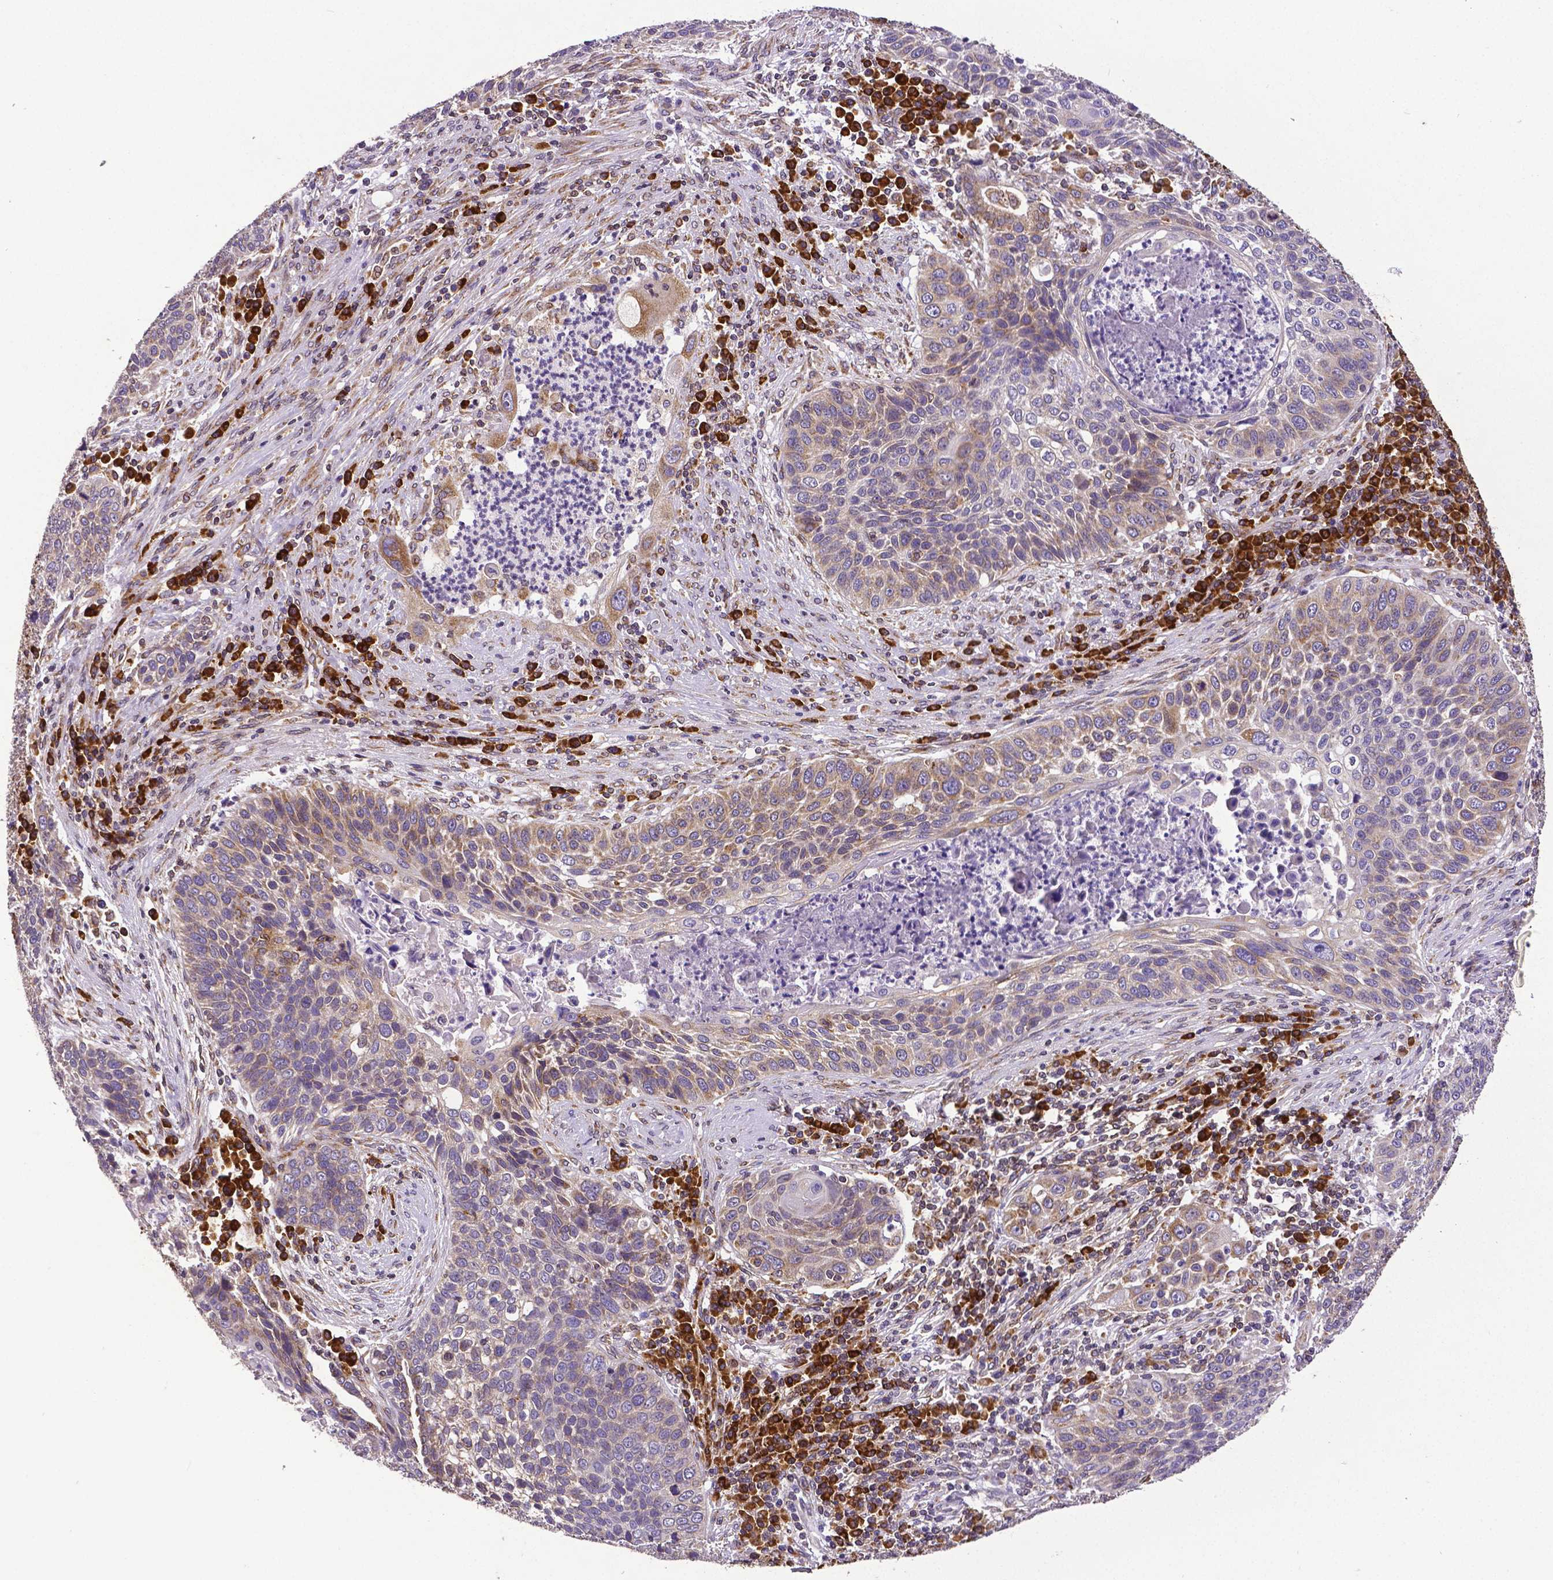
{"staining": {"intensity": "weak", "quantity": "25%-75%", "location": "cytoplasmic/membranous"}, "tissue": "lung cancer", "cell_type": "Tumor cells", "image_type": "cancer", "snomed": [{"axis": "morphology", "description": "Squamous cell carcinoma, NOS"}, {"axis": "morphology", "description": "Squamous cell carcinoma, metastatic, NOS"}, {"axis": "topography", "description": "Lung"}, {"axis": "topography", "description": "Pleura, NOS"}], "caption": "A high-resolution photomicrograph shows IHC staining of squamous cell carcinoma (lung), which exhibits weak cytoplasmic/membranous positivity in about 25%-75% of tumor cells.", "gene": "MTDH", "patient": {"sex": "male", "age": 72}}